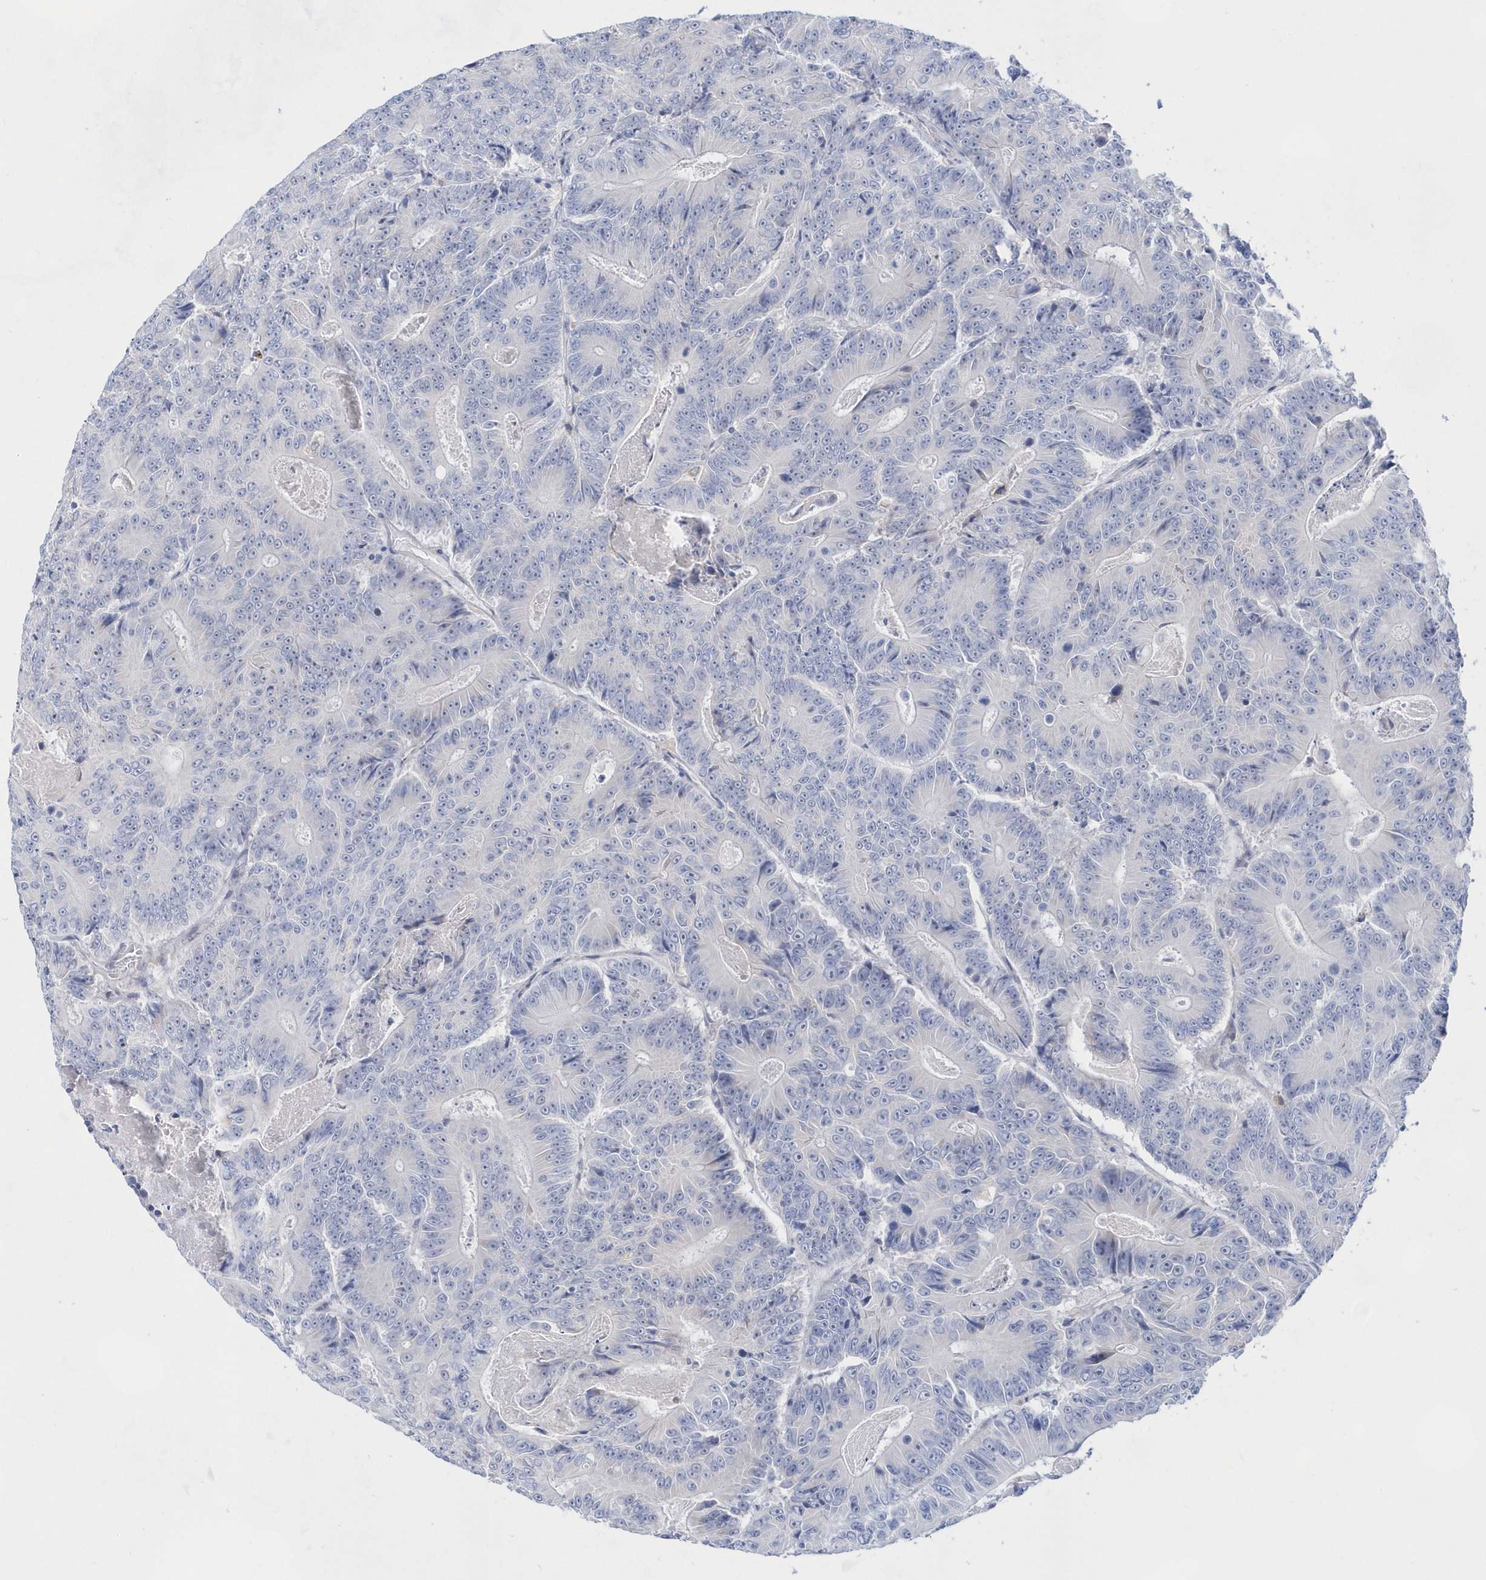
{"staining": {"intensity": "negative", "quantity": "none", "location": "none"}, "tissue": "colorectal cancer", "cell_type": "Tumor cells", "image_type": "cancer", "snomed": [{"axis": "morphology", "description": "Adenocarcinoma, NOS"}, {"axis": "topography", "description": "Colon"}], "caption": "Immunohistochemistry histopathology image of neoplastic tissue: adenocarcinoma (colorectal) stained with DAB (3,3'-diaminobenzidine) reveals no significant protein positivity in tumor cells.", "gene": "BDH2", "patient": {"sex": "male", "age": 83}}